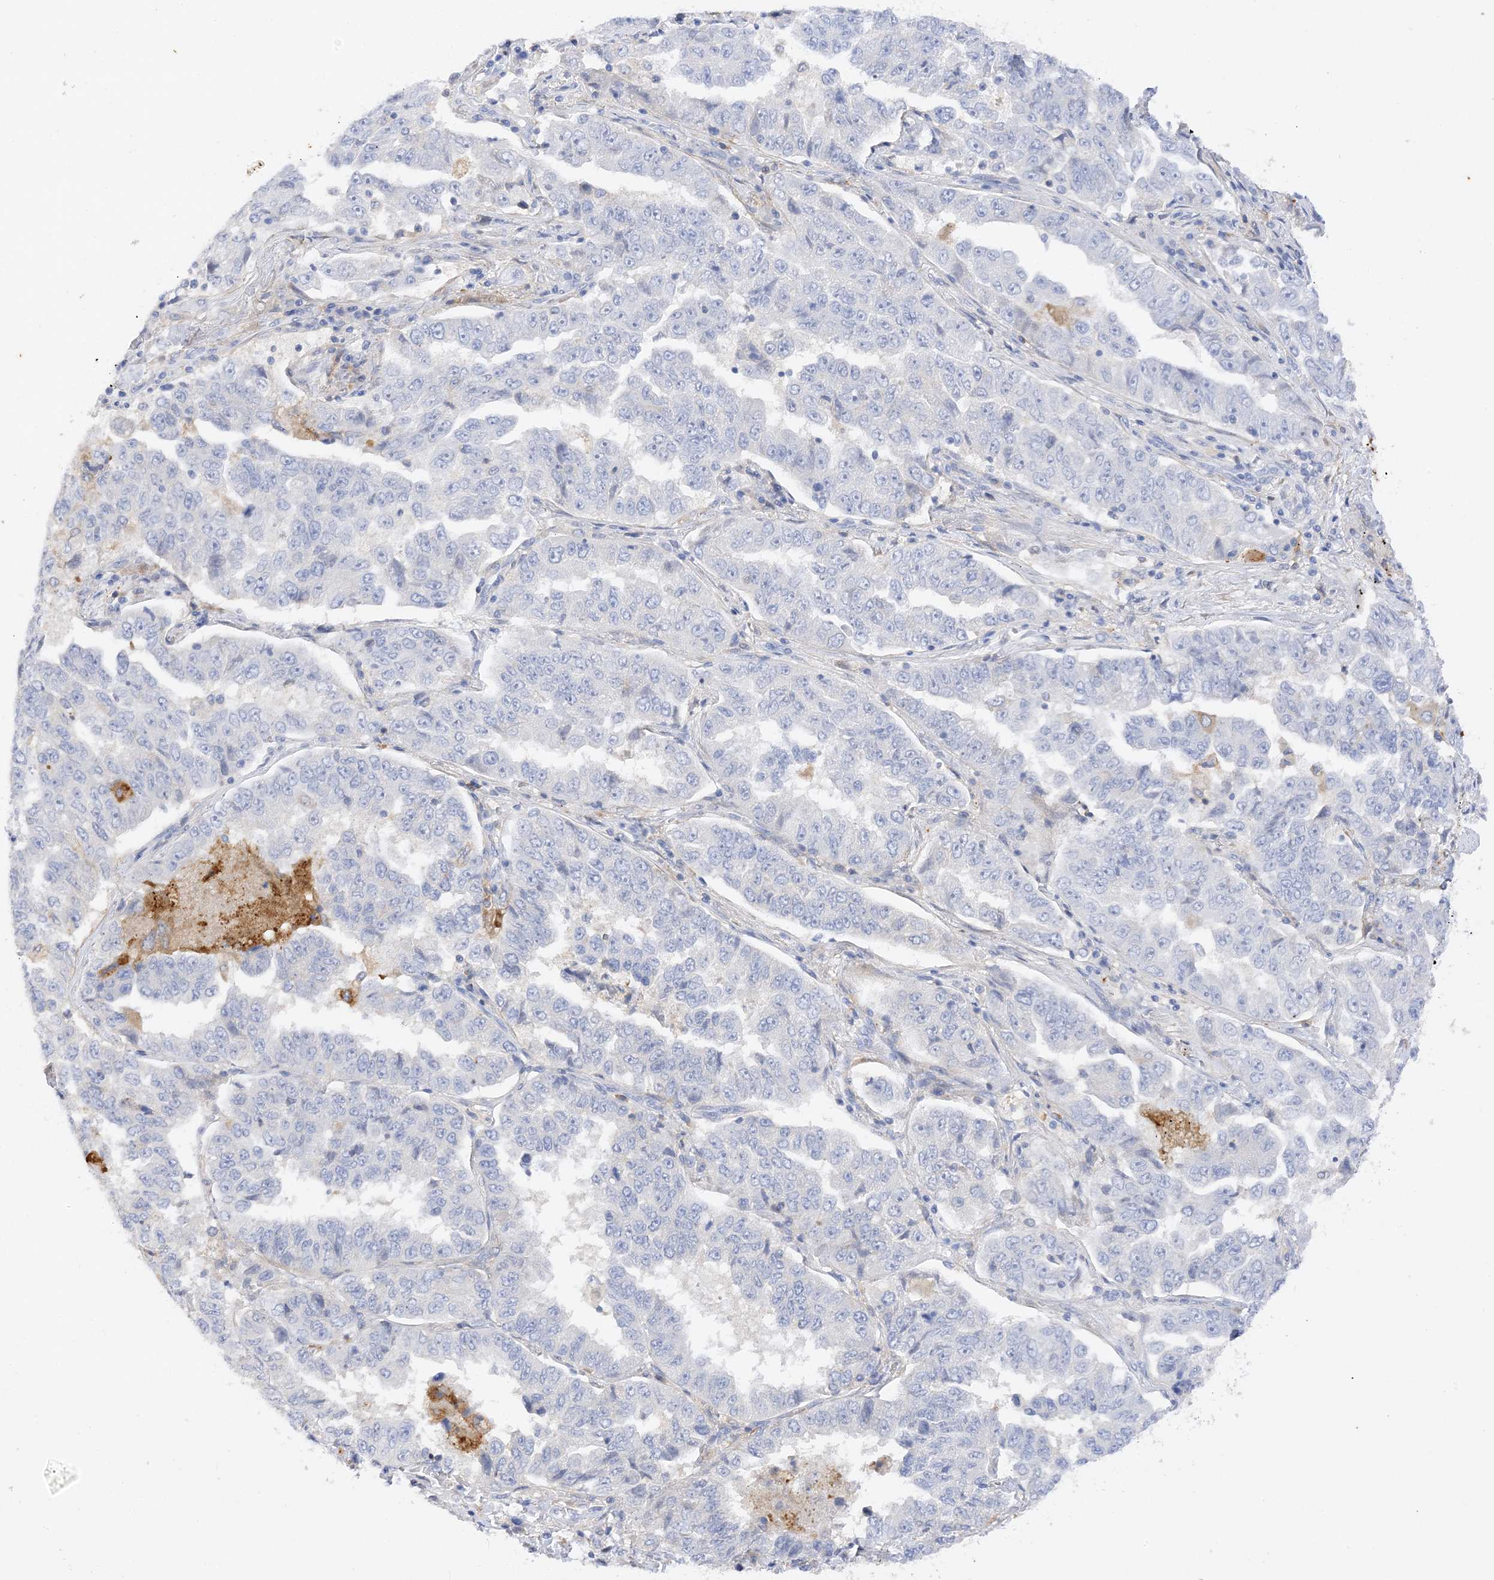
{"staining": {"intensity": "negative", "quantity": "none", "location": "none"}, "tissue": "lung cancer", "cell_type": "Tumor cells", "image_type": "cancer", "snomed": [{"axis": "morphology", "description": "Adenocarcinoma, NOS"}, {"axis": "topography", "description": "Lung"}], "caption": "DAB (3,3'-diaminobenzidine) immunohistochemical staining of human adenocarcinoma (lung) demonstrates no significant expression in tumor cells.", "gene": "ARV1", "patient": {"sex": "female", "age": 51}}